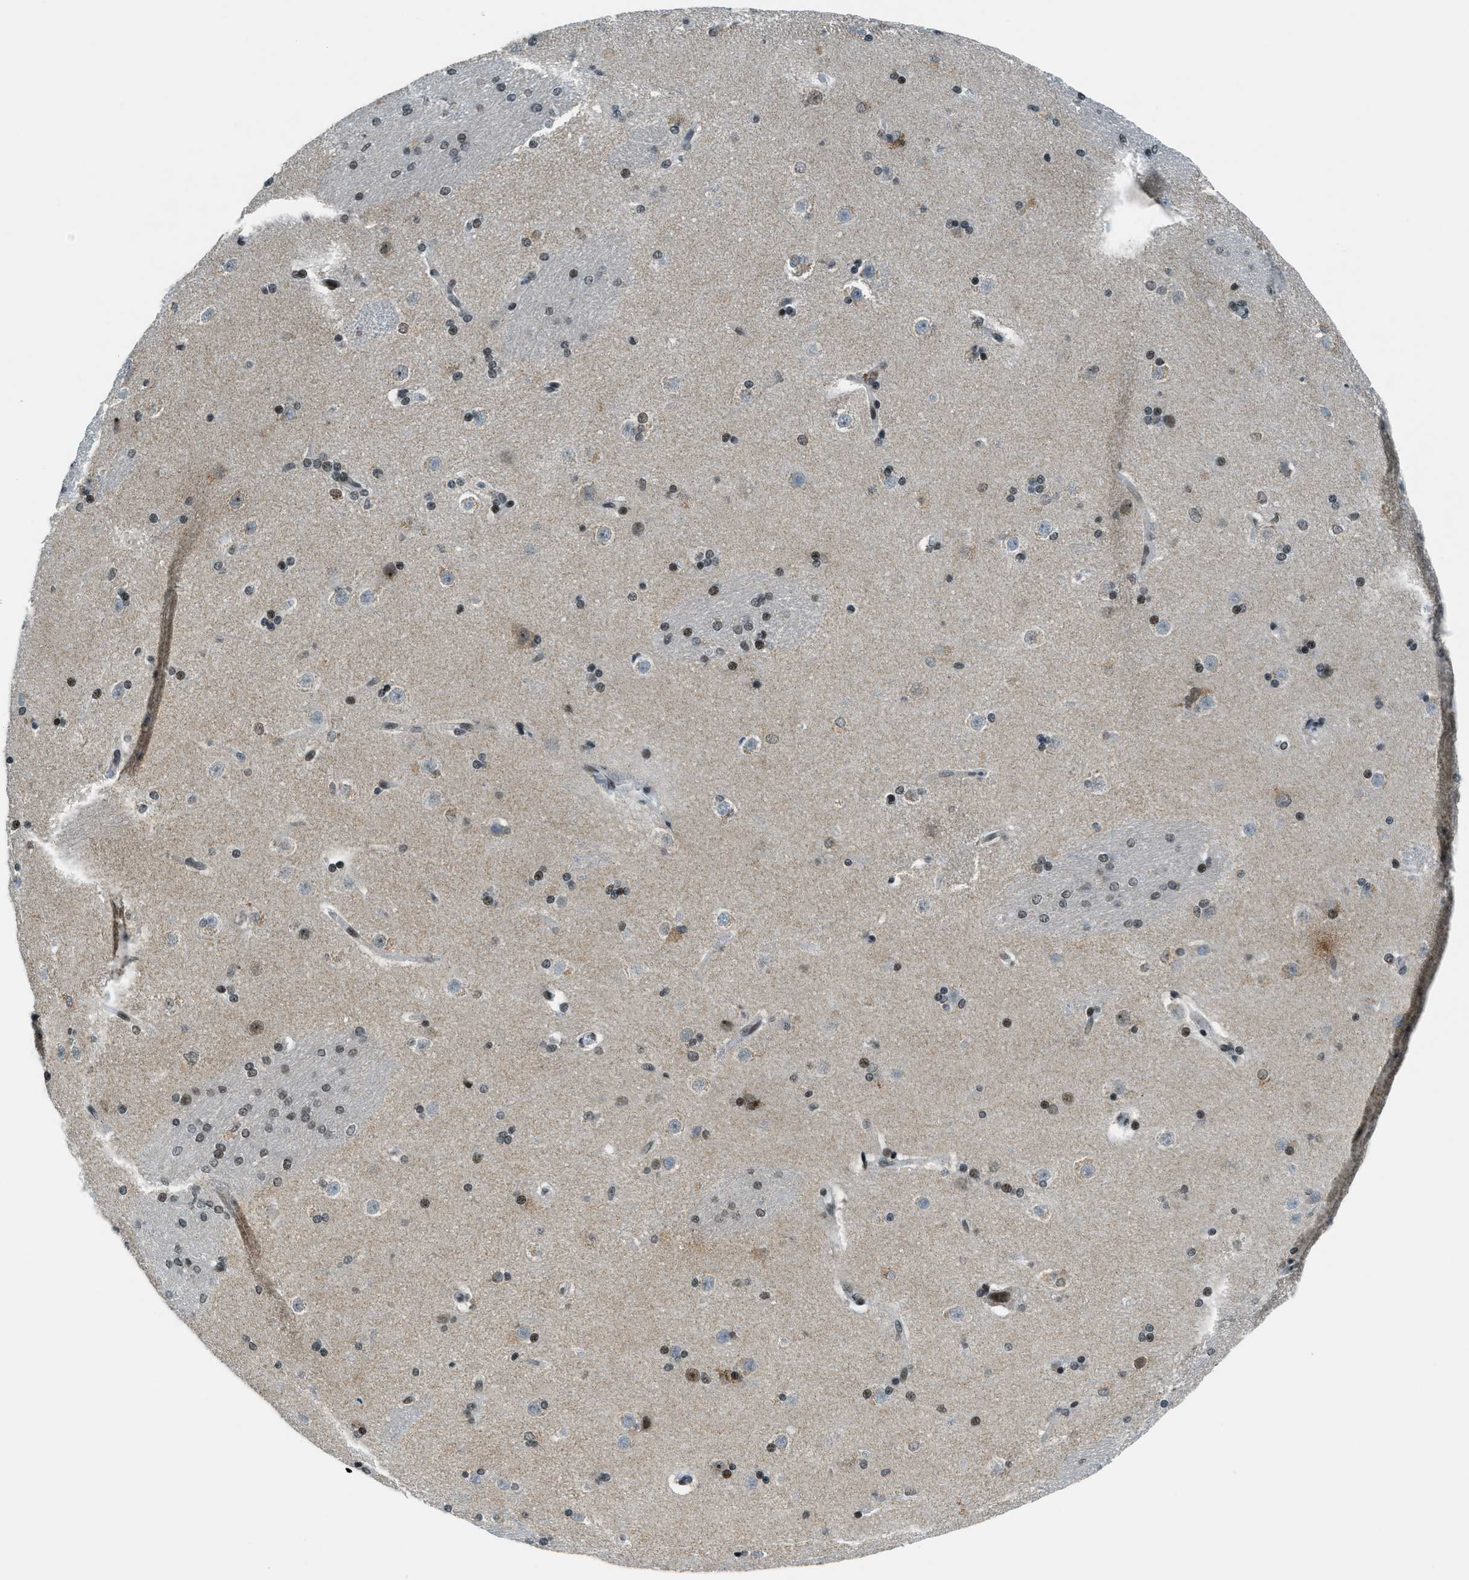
{"staining": {"intensity": "moderate", "quantity": "25%-75%", "location": "nuclear"}, "tissue": "caudate", "cell_type": "Glial cells", "image_type": "normal", "snomed": [{"axis": "morphology", "description": "Normal tissue, NOS"}, {"axis": "topography", "description": "Lateral ventricle wall"}], "caption": "This is a micrograph of IHC staining of normal caudate, which shows moderate expression in the nuclear of glial cells.", "gene": "KLF6", "patient": {"sex": "female", "age": 19}}